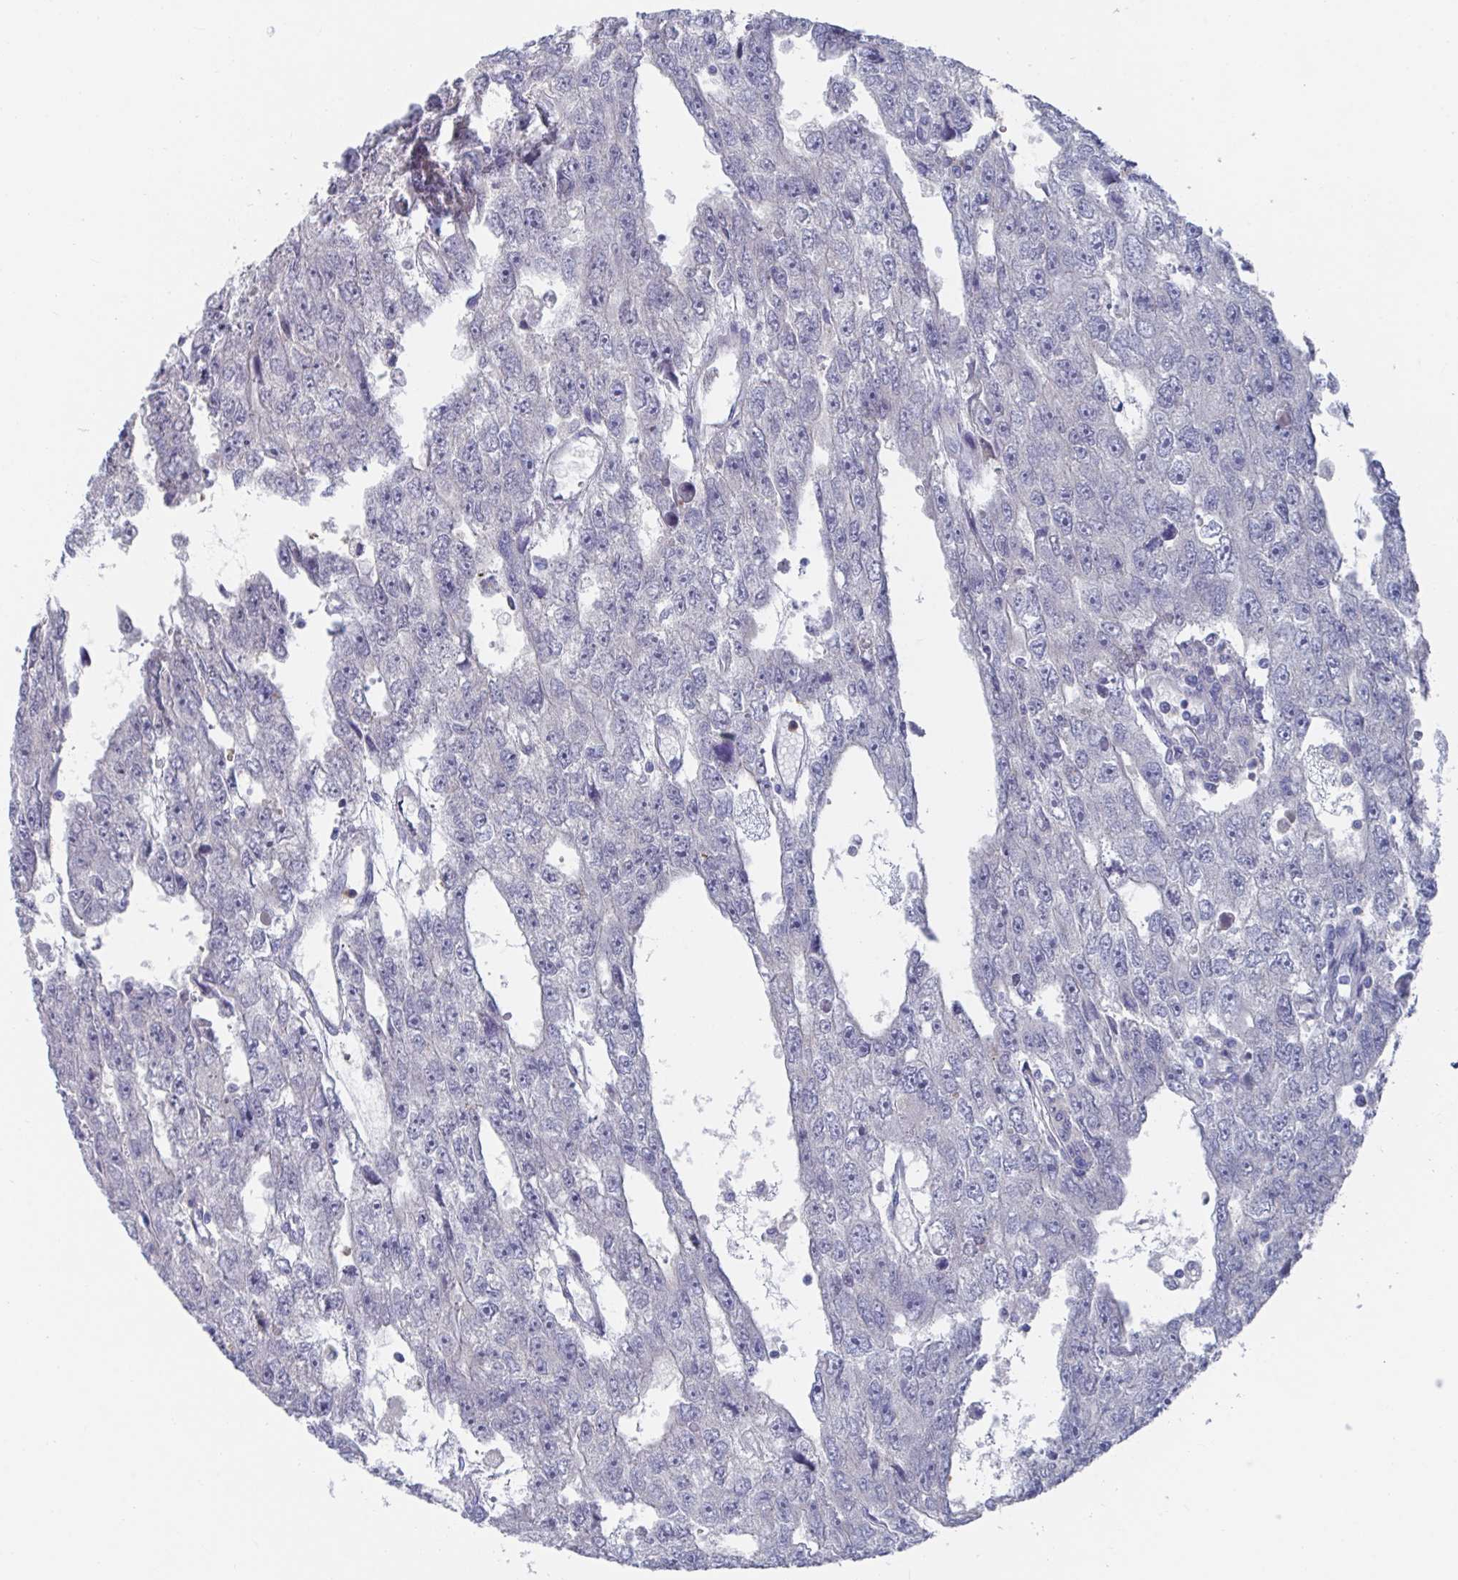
{"staining": {"intensity": "negative", "quantity": "none", "location": "none"}, "tissue": "testis cancer", "cell_type": "Tumor cells", "image_type": "cancer", "snomed": [{"axis": "morphology", "description": "Carcinoma, Embryonal, NOS"}, {"axis": "topography", "description": "Testis"}], "caption": "The photomicrograph reveals no staining of tumor cells in testis cancer.", "gene": "KCNK5", "patient": {"sex": "male", "age": 20}}